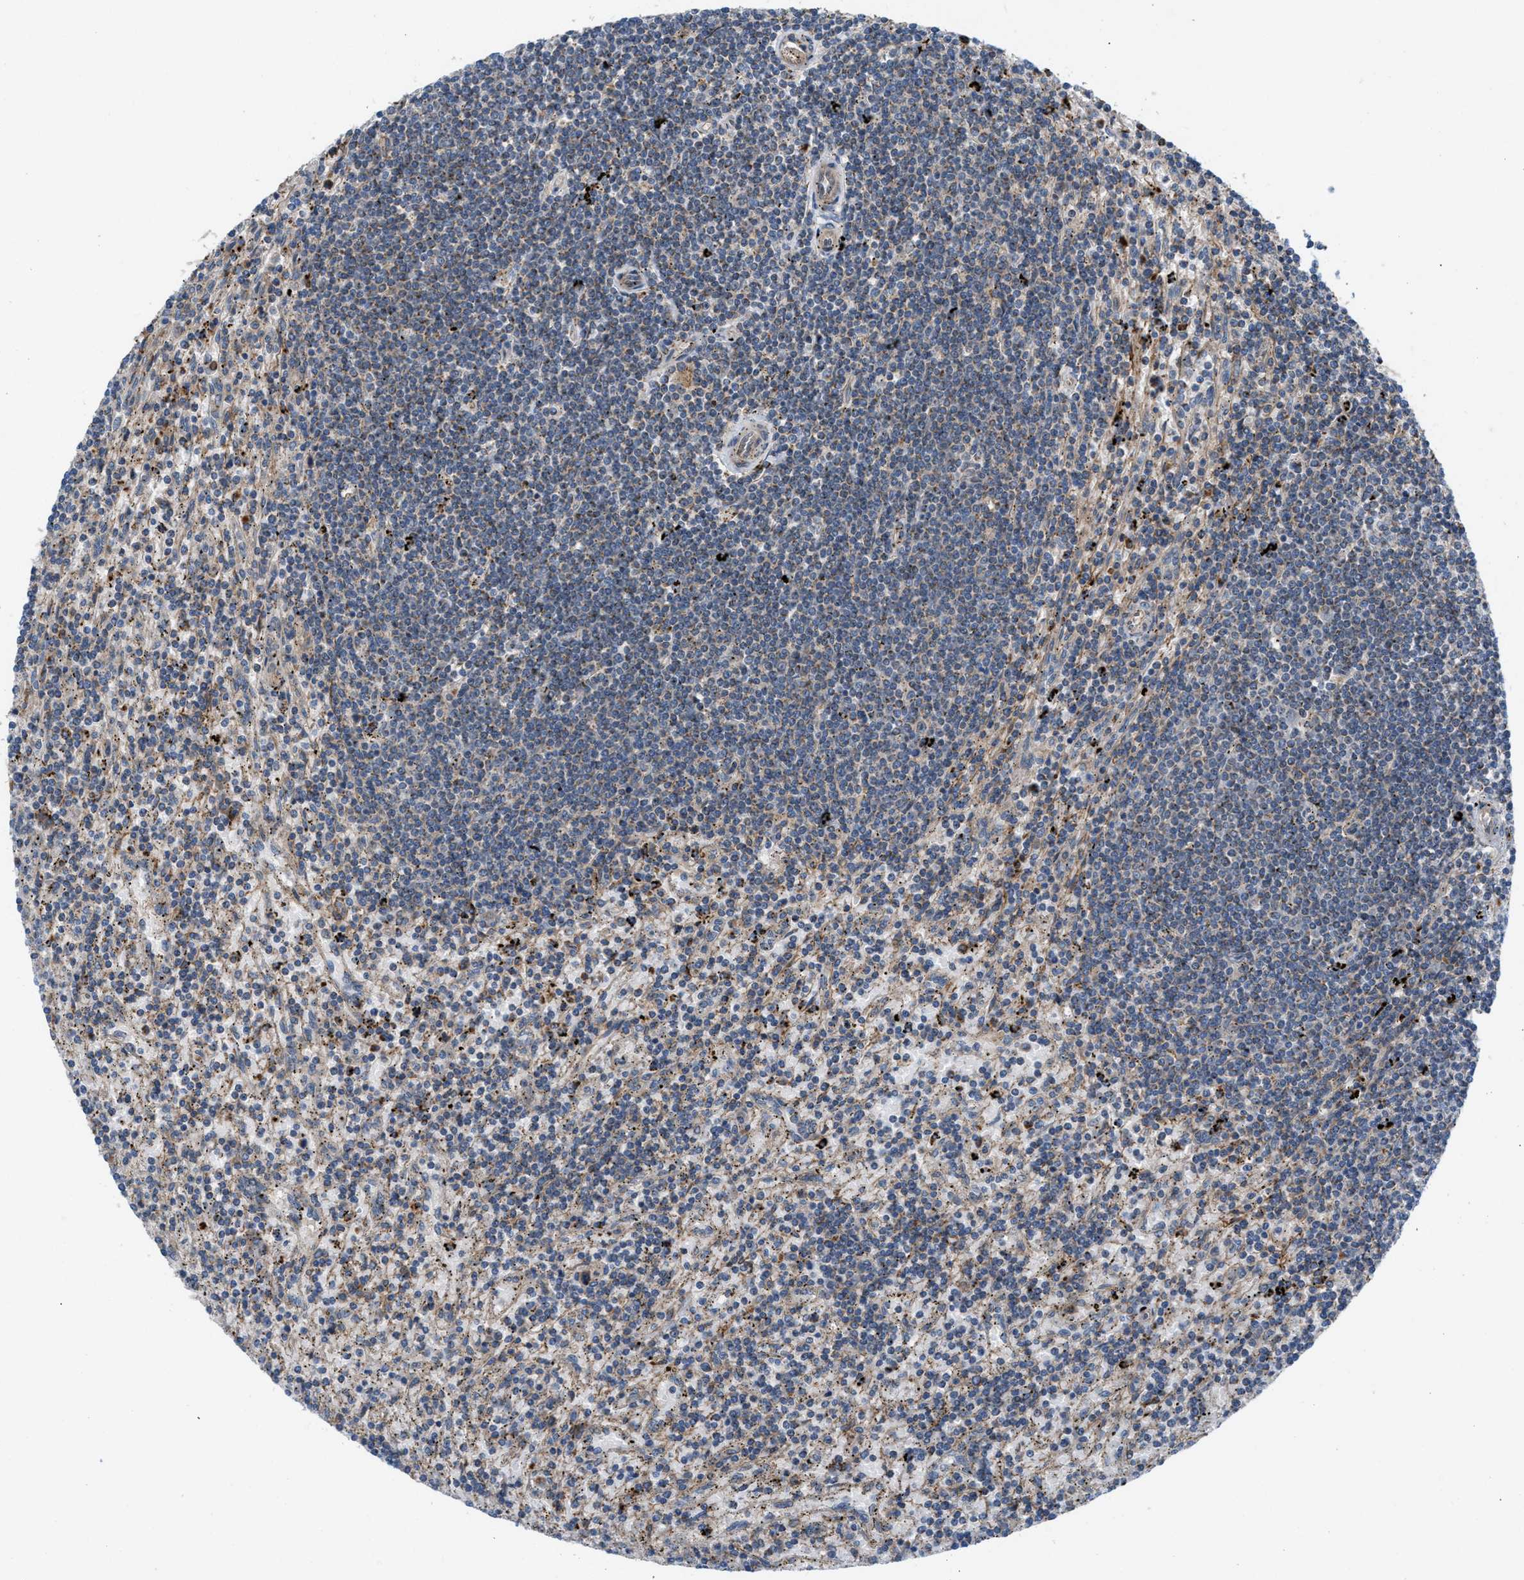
{"staining": {"intensity": "weak", "quantity": "25%-75%", "location": "cytoplasmic/membranous"}, "tissue": "lymphoma", "cell_type": "Tumor cells", "image_type": "cancer", "snomed": [{"axis": "morphology", "description": "Malignant lymphoma, non-Hodgkin's type, Low grade"}, {"axis": "topography", "description": "Spleen"}], "caption": "Immunohistochemical staining of human lymphoma reveals low levels of weak cytoplasmic/membranous protein positivity in about 25%-75% of tumor cells.", "gene": "PDCL", "patient": {"sex": "male", "age": 76}}